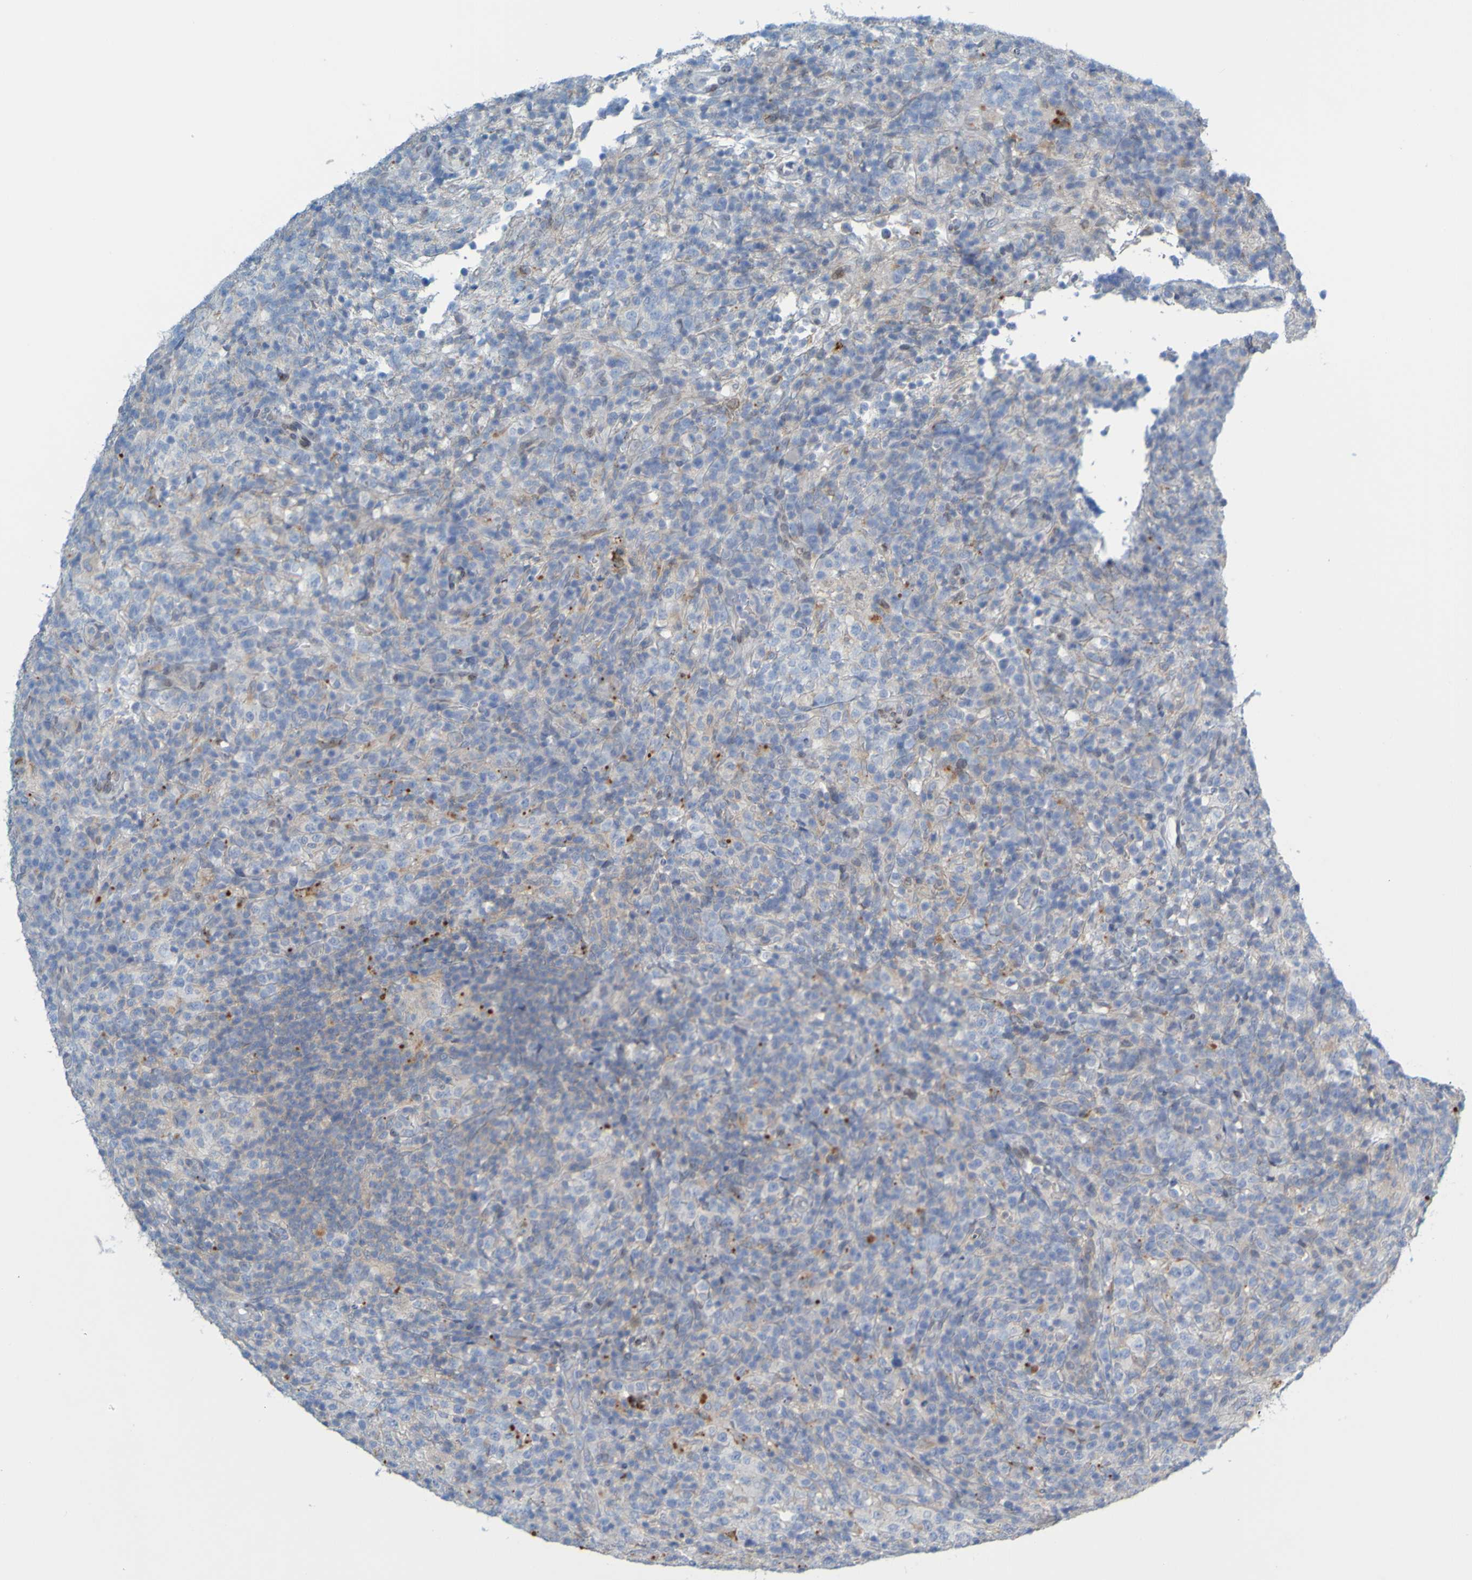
{"staining": {"intensity": "weak", "quantity": "<25%", "location": "cytoplasmic/membranous"}, "tissue": "lymphoma", "cell_type": "Tumor cells", "image_type": "cancer", "snomed": [{"axis": "morphology", "description": "Malignant lymphoma, non-Hodgkin's type, High grade"}, {"axis": "topography", "description": "Lymph node"}], "caption": "Image shows no significant protein staining in tumor cells of high-grade malignant lymphoma, non-Hodgkin's type. (Stains: DAB (3,3'-diaminobenzidine) immunohistochemistry (IHC) with hematoxylin counter stain, Microscopy: brightfield microscopy at high magnification).", "gene": "MAG", "patient": {"sex": "female", "age": 76}}